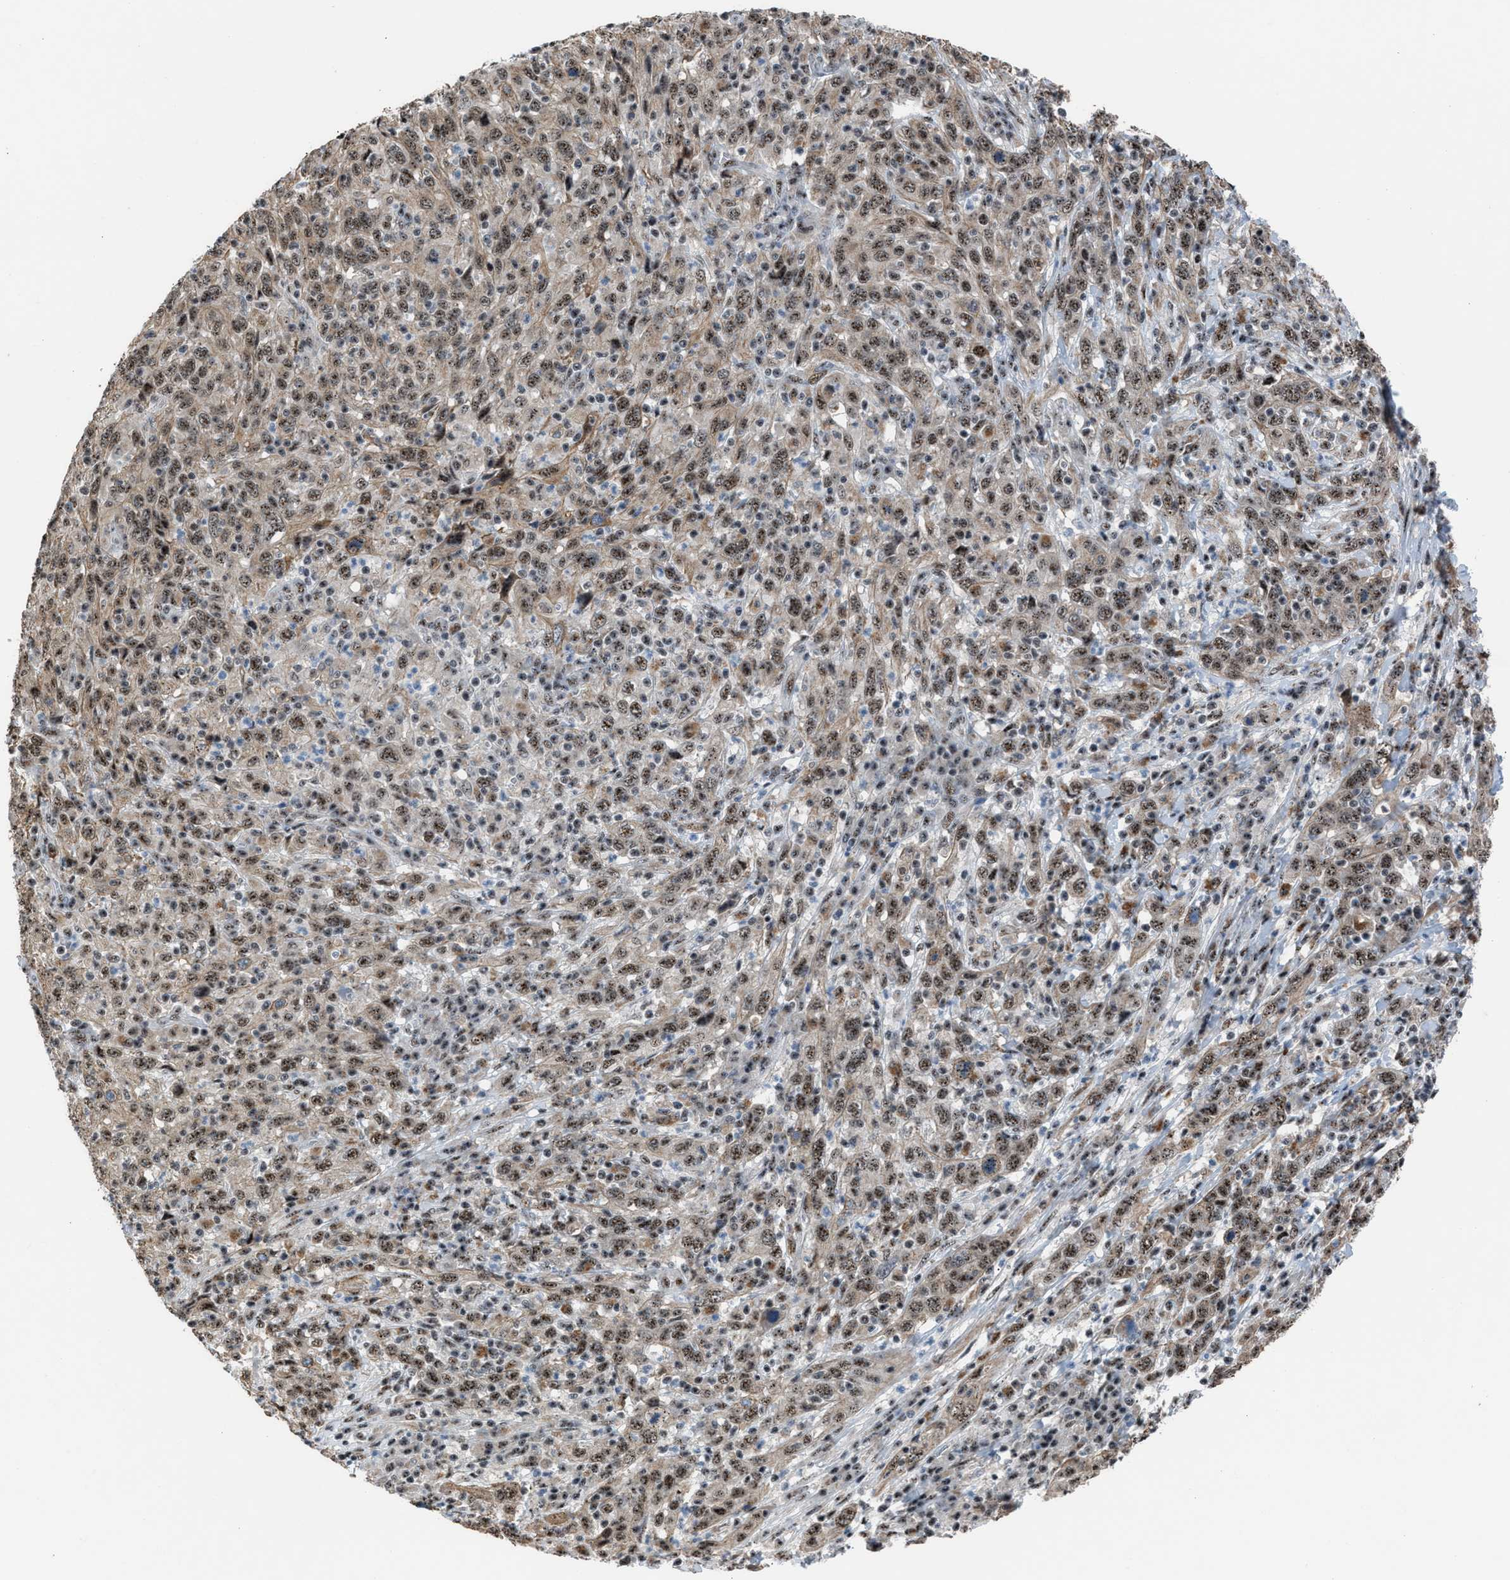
{"staining": {"intensity": "moderate", "quantity": ">75%", "location": "cytoplasmic/membranous,nuclear"}, "tissue": "cervical cancer", "cell_type": "Tumor cells", "image_type": "cancer", "snomed": [{"axis": "morphology", "description": "Squamous cell carcinoma, NOS"}, {"axis": "topography", "description": "Cervix"}], "caption": "IHC histopathology image of human cervical cancer (squamous cell carcinoma) stained for a protein (brown), which displays medium levels of moderate cytoplasmic/membranous and nuclear staining in about >75% of tumor cells.", "gene": "CENPP", "patient": {"sex": "female", "age": 46}}